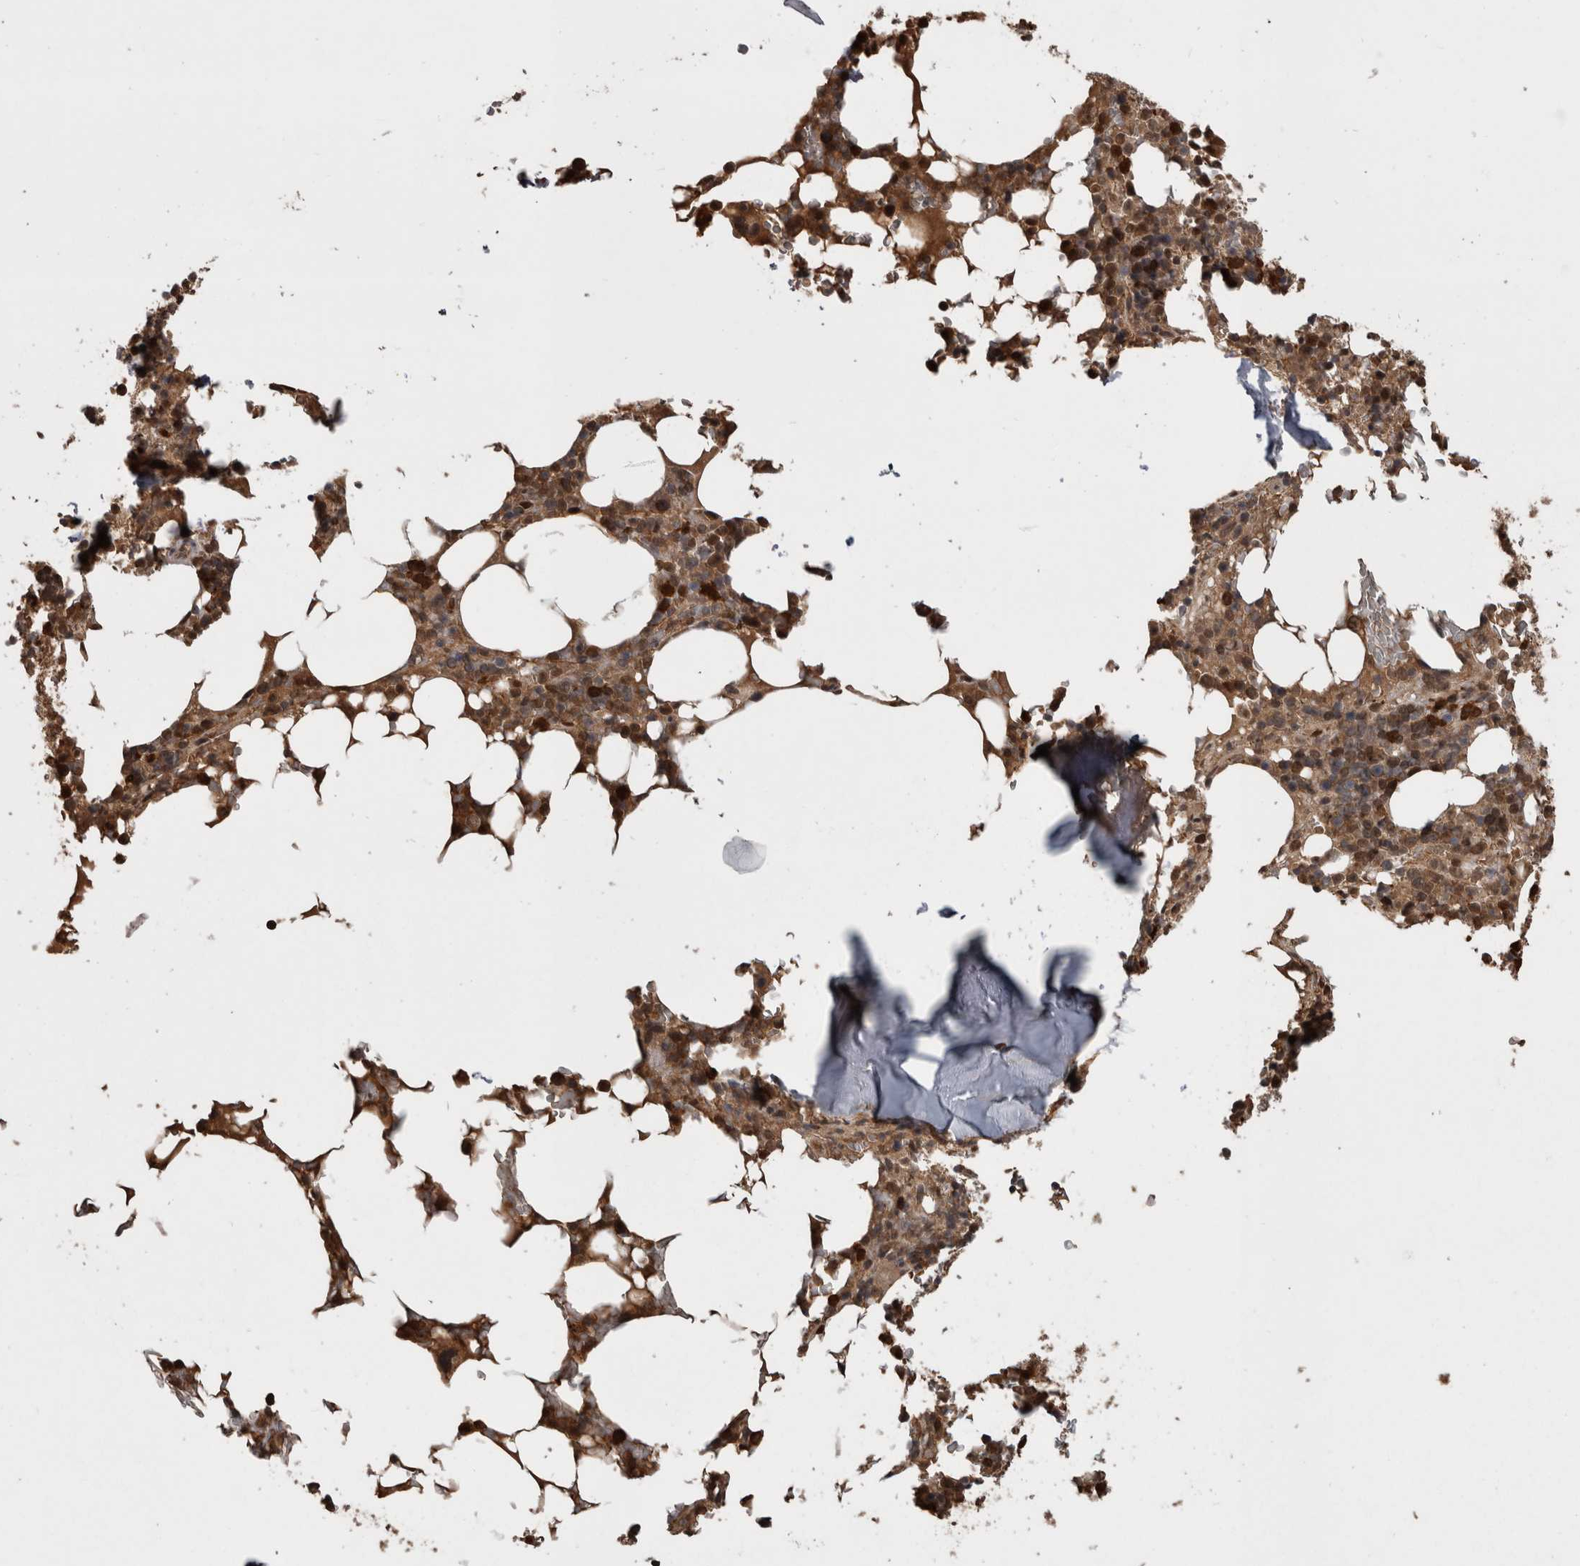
{"staining": {"intensity": "strong", "quantity": "25%-75%", "location": "cytoplasmic/membranous,nuclear"}, "tissue": "bone marrow", "cell_type": "Hematopoietic cells", "image_type": "normal", "snomed": [{"axis": "morphology", "description": "Normal tissue, NOS"}, {"axis": "topography", "description": "Bone marrow"}], "caption": "A high-resolution micrograph shows immunohistochemistry (IHC) staining of benign bone marrow, which exhibits strong cytoplasmic/membranous,nuclear expression in approximately 25%-75% of hematopoietic cells.", "gene": "LXN", "patient": {"sex": "male", "age": 58}}